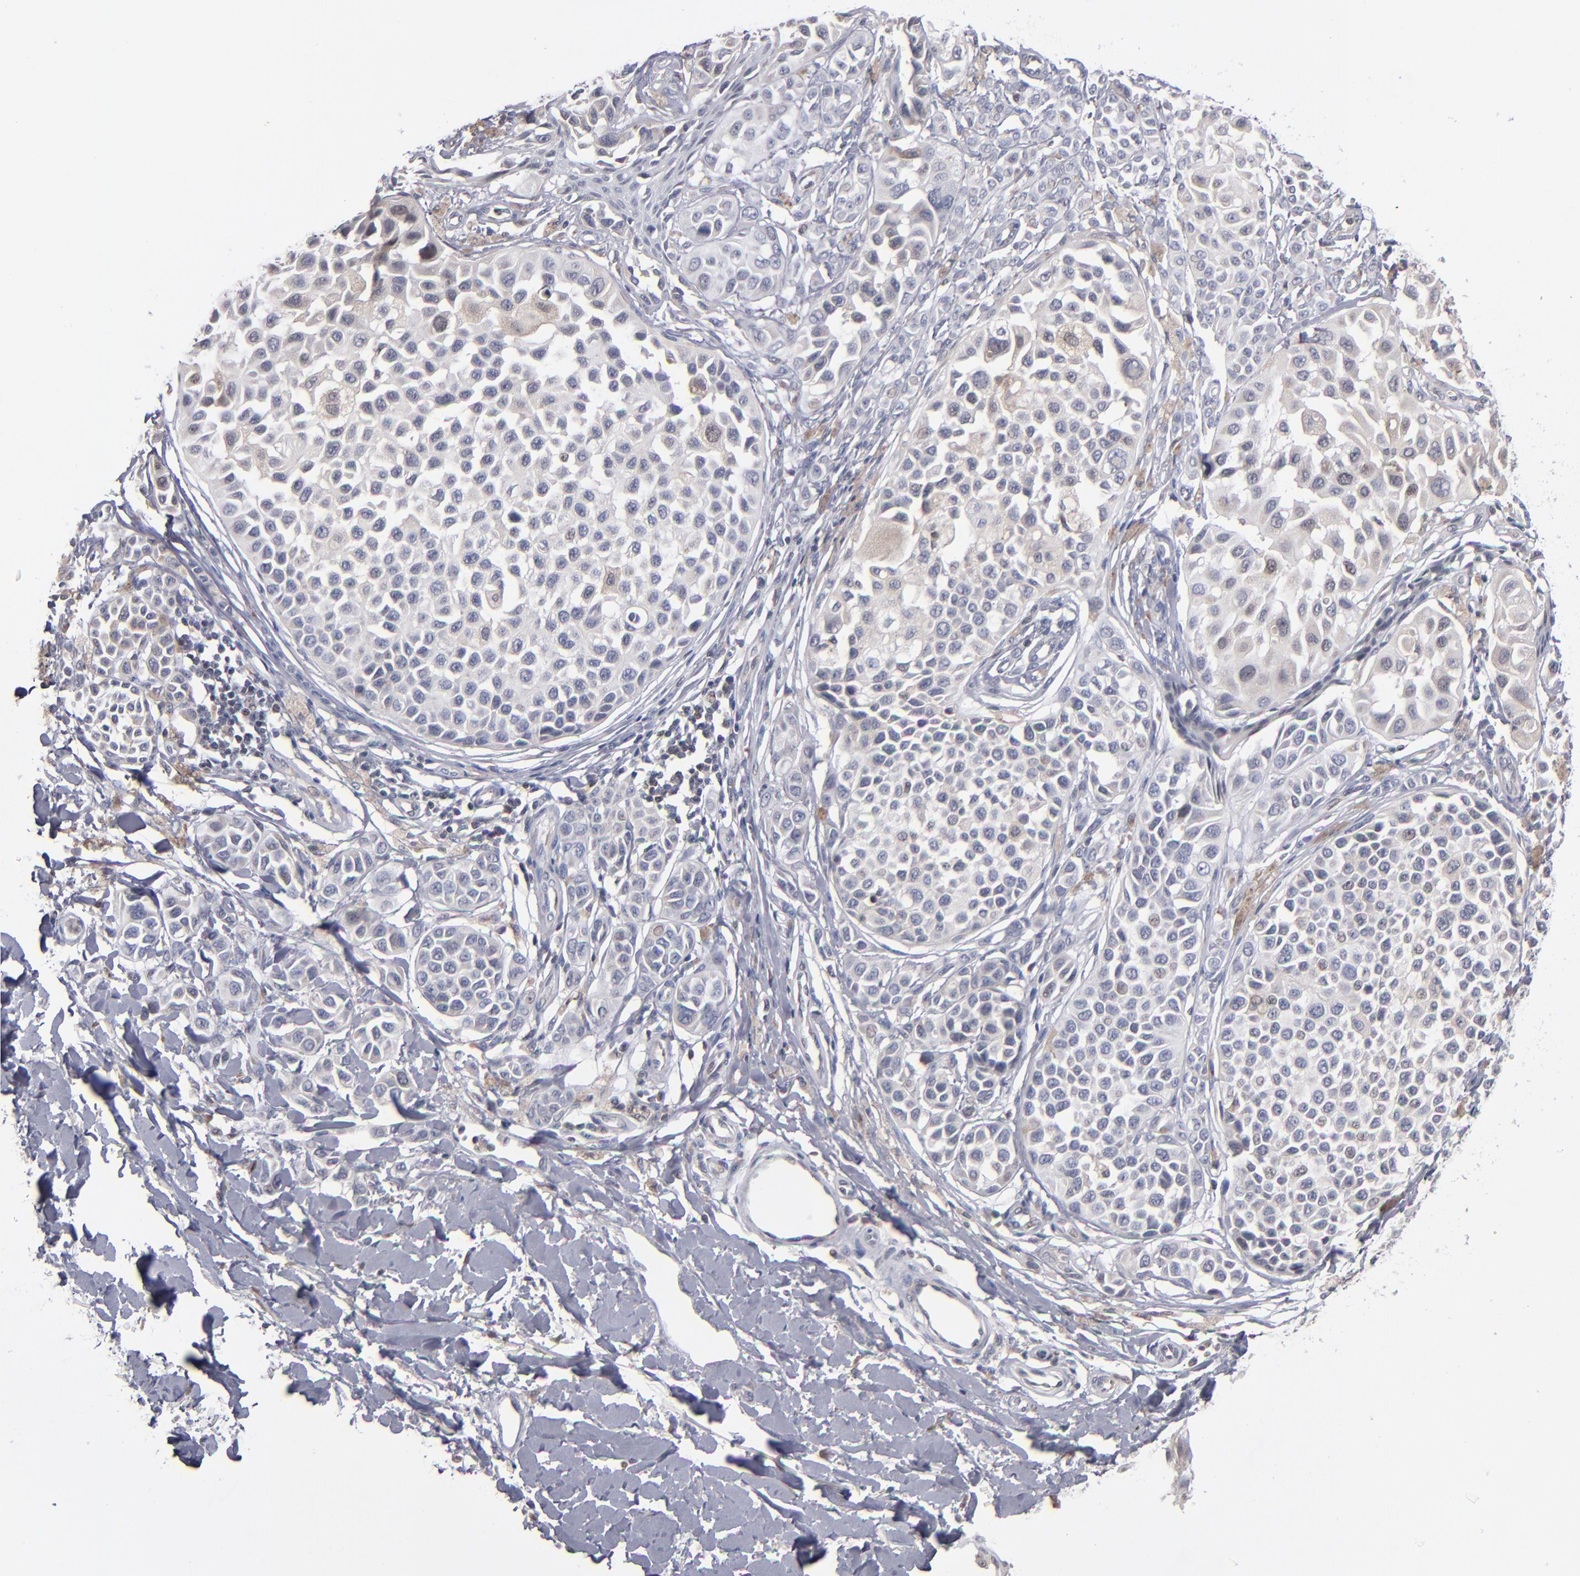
{"staining": {"intensity": "weak", "quantity": "25%-75%", "location": "cytoplasmic/membranous"}, "tissue": "melanoma", "cell_type": "Tumor cells", "image_type": "cancer", "snomed": [{"axis": "morphology", "description": "Malignant melanoma, NOS"}, {"axis": "topography", "description": "Skin"}], "caption": "A low amount of weak cytoplasmic/membranous expression is seen in approximately 25%-75% of tumor cells in malignant melanoma tissue.", "gene": "ODF2", "patient": {"sex": "female", "age": 38}}